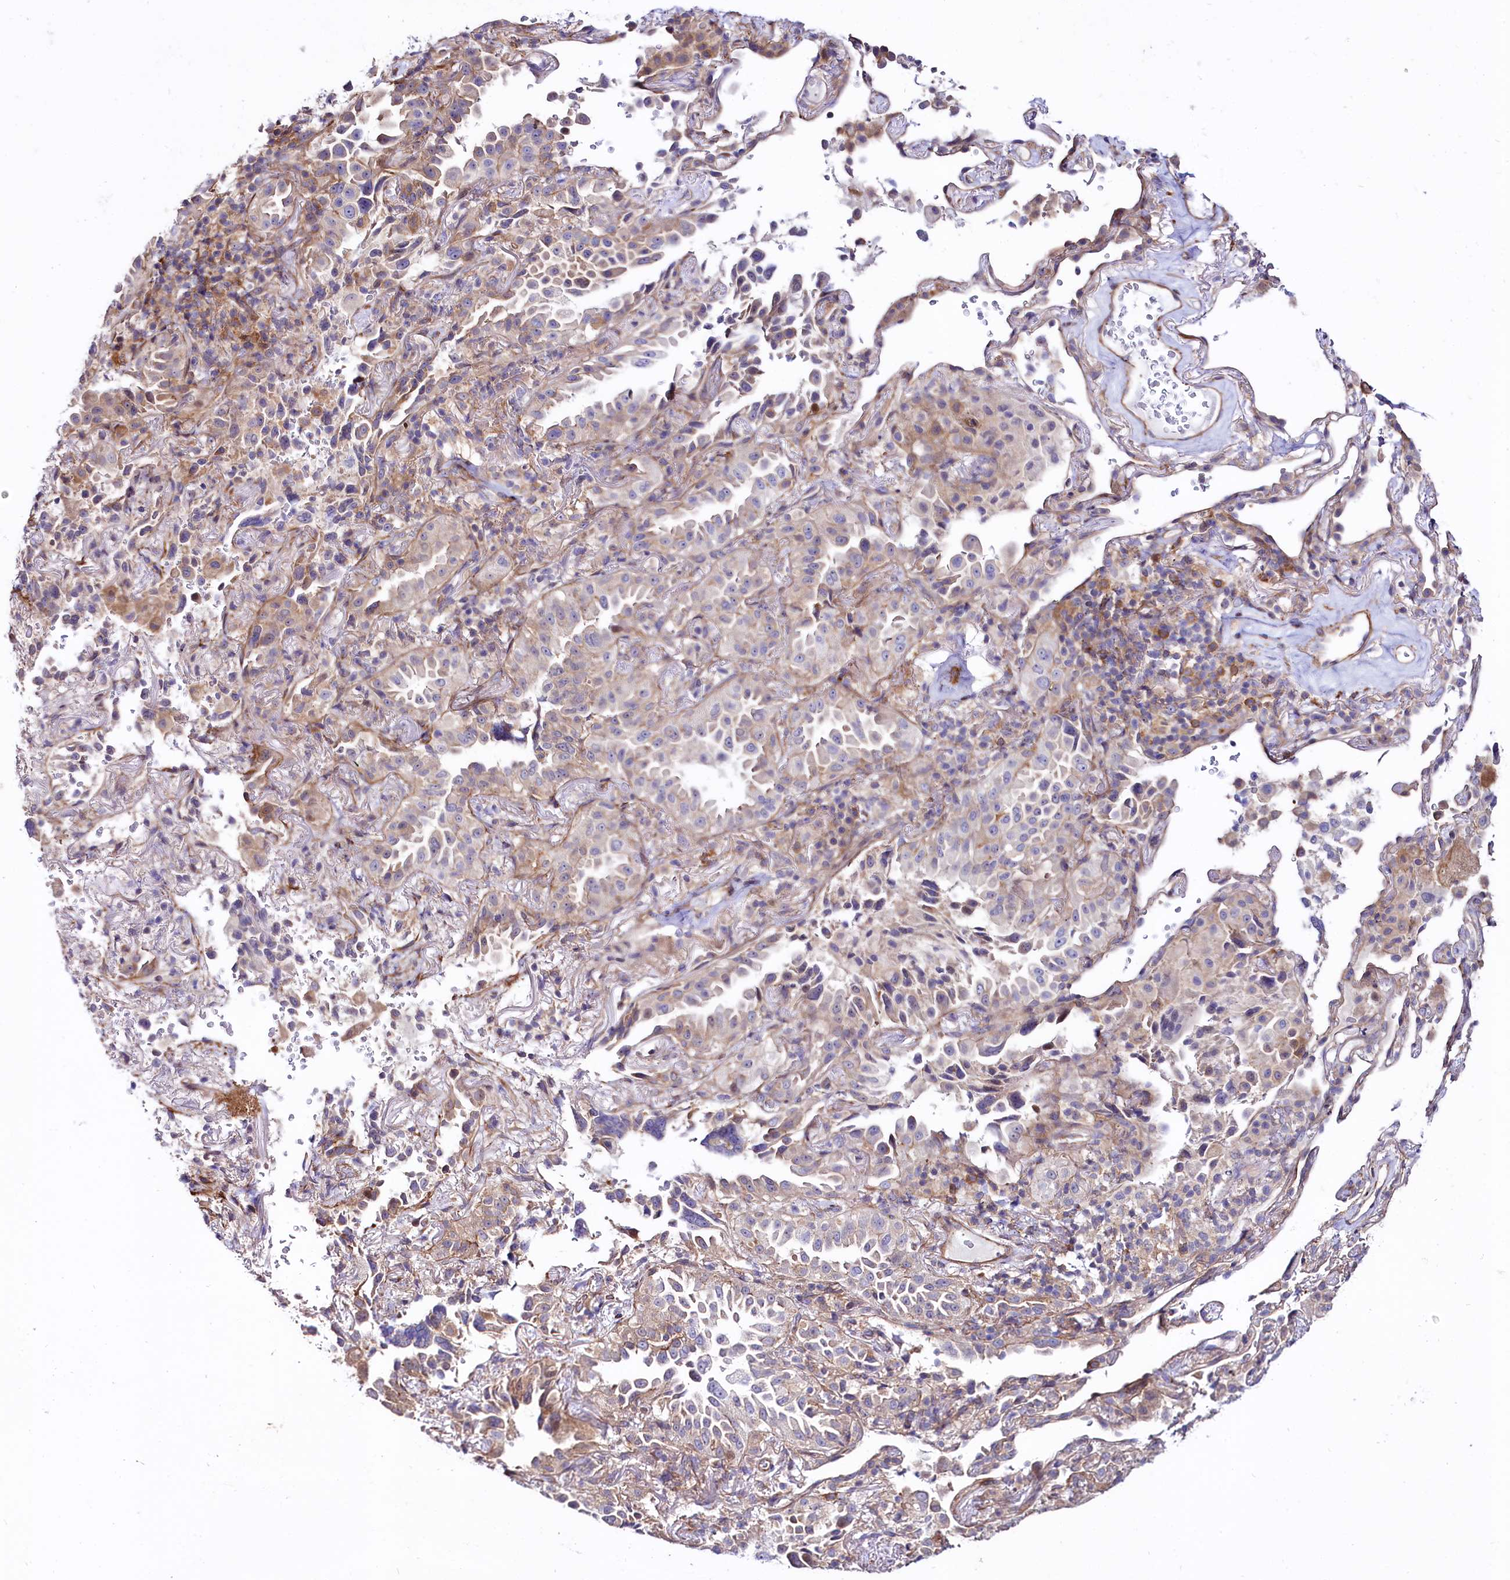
{"staining": {"intensity": "weak", "quantity": "25%-75%", "location": "cytoplasmic/membranous"}, "tissue": "lung cancer", "cell_type": "Tumor cells", "image_type": "cancer", "snomed": [{"axis": "morphology", "description": "Adenocarcinoma, NOS"}, {"axis": "topography", "description": "Lung"}], "caption": "IHC staining of lung adenocarcinoma, which reveals low levels of weak cytoplasmic/membranous expression in approximately 25%-75% of tumor cells indicating weak cytoplasmic/membranous protein positivity. The staining was performed using DAB (brown) for protein detection and nuclei were counterstained in hematoxylin (blue).", "gene": "FCHSD2", "patient": {"sex": "female", "age": 69}}